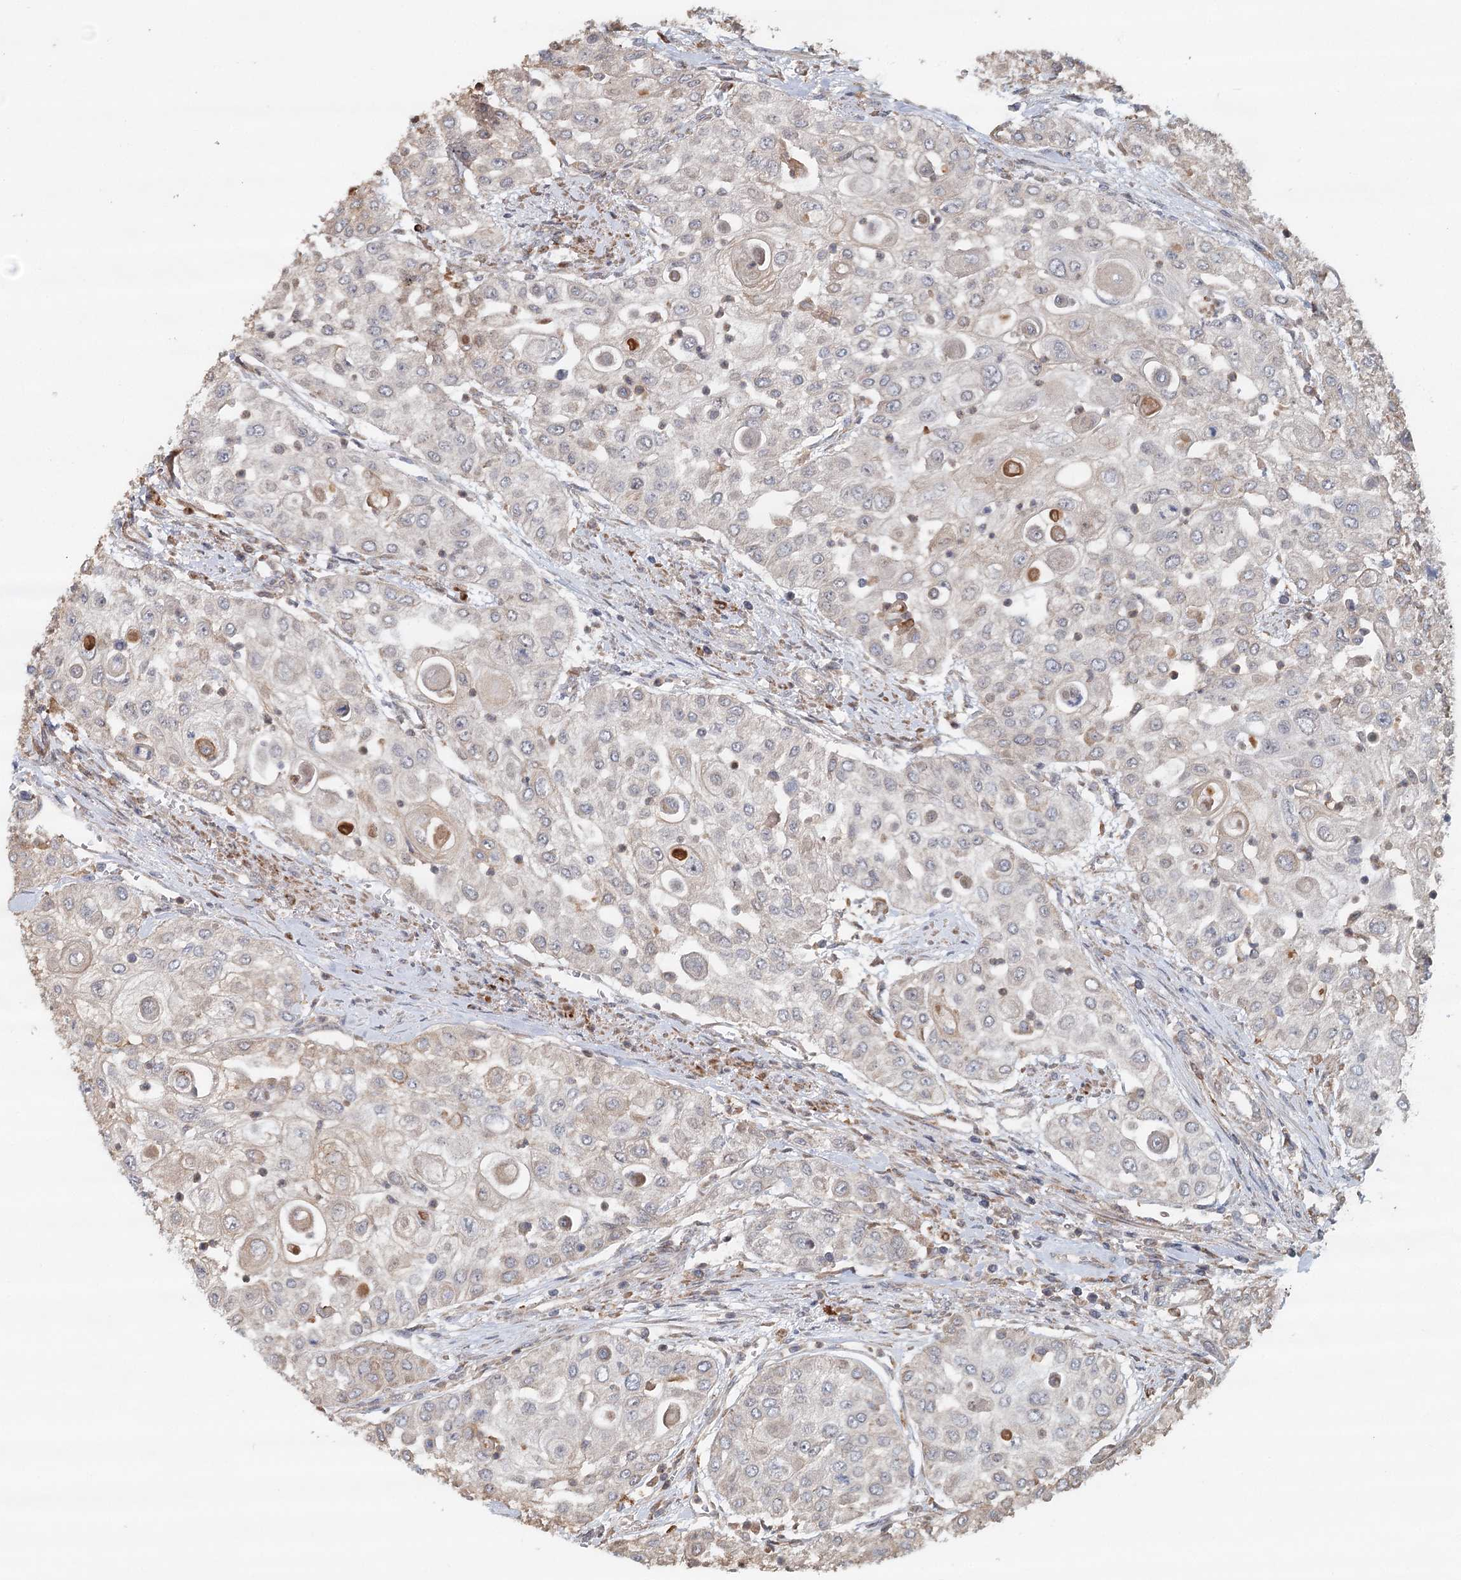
{"staining": {"intensity": "negative", "quantity": "none", "location": "none"}, "tissue": "urothelial cancer", "cell_type": "Tumor cells", "image_type": "cancer", "snomed": [{"axis": "morphology", "description": "Urothelial carcinoma, High grade"}, {"axis": "topography", "description": "Urinary bladder"}], "caption": "There is no significant staining in tumor cells of urothelial carcinoma (high-grade).", "gene": "RNF111", "patient": {"sex": "female", "age": 79}}